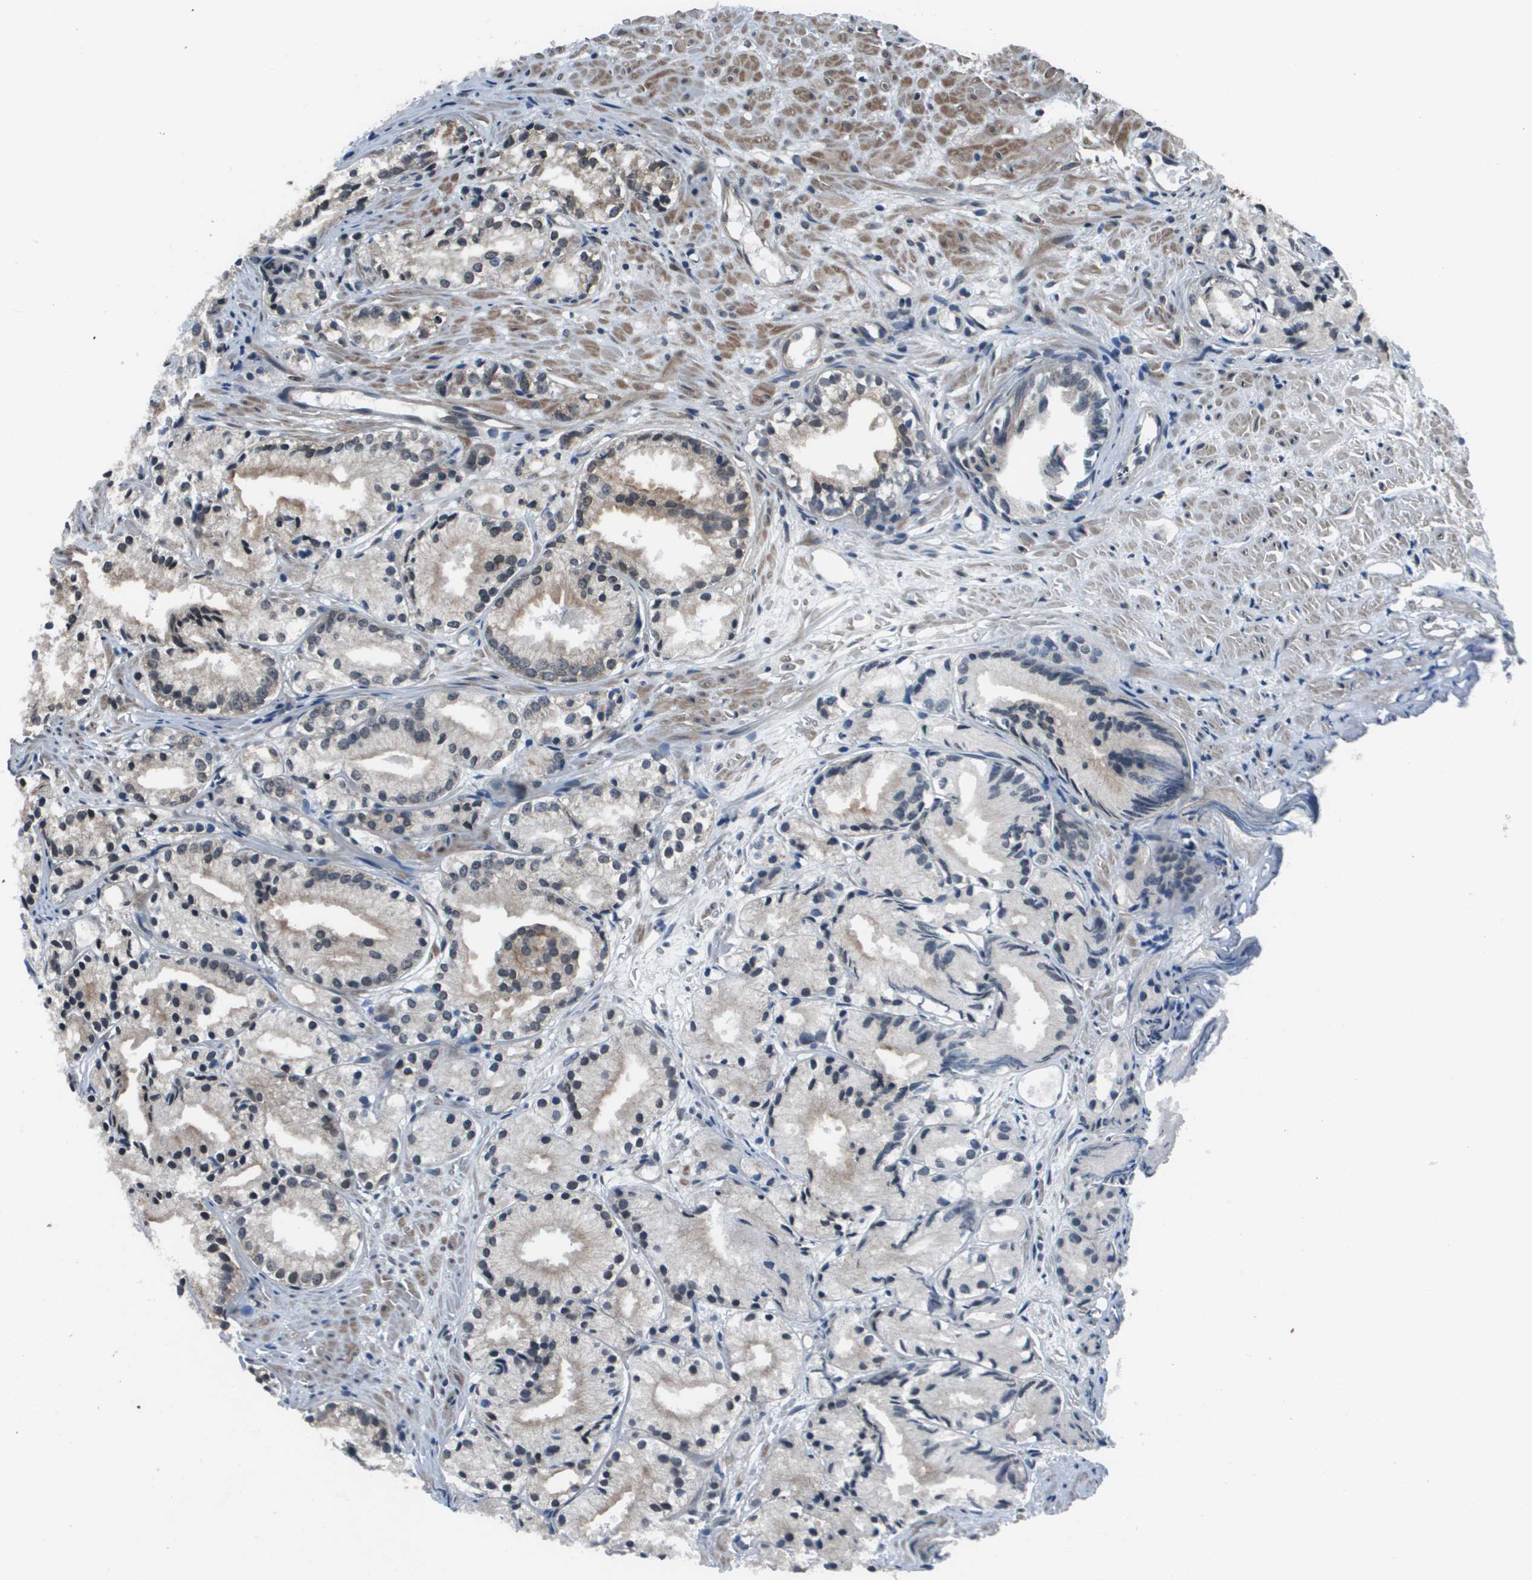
{"staining": {"intensity": "weak", "quantity": "<25%", "location": "cytoplasmic/membranous"}, "tissue": "prostate cancer", "cell_type": "Tumor cells", "image_type": "cancer", "snomed": [{"axis": "morphology", "description": "Adenocarcinoma, Low grade"}, {"axis": "topography", "description": "Prostate"}], "caption": "There is no significant expression in tumor cells of prostate low-grade adenocarcinoma. Nuclei are stained in blue.", "gene": "PPFIA1", "patient": {"sex": "male", "age": 72}}